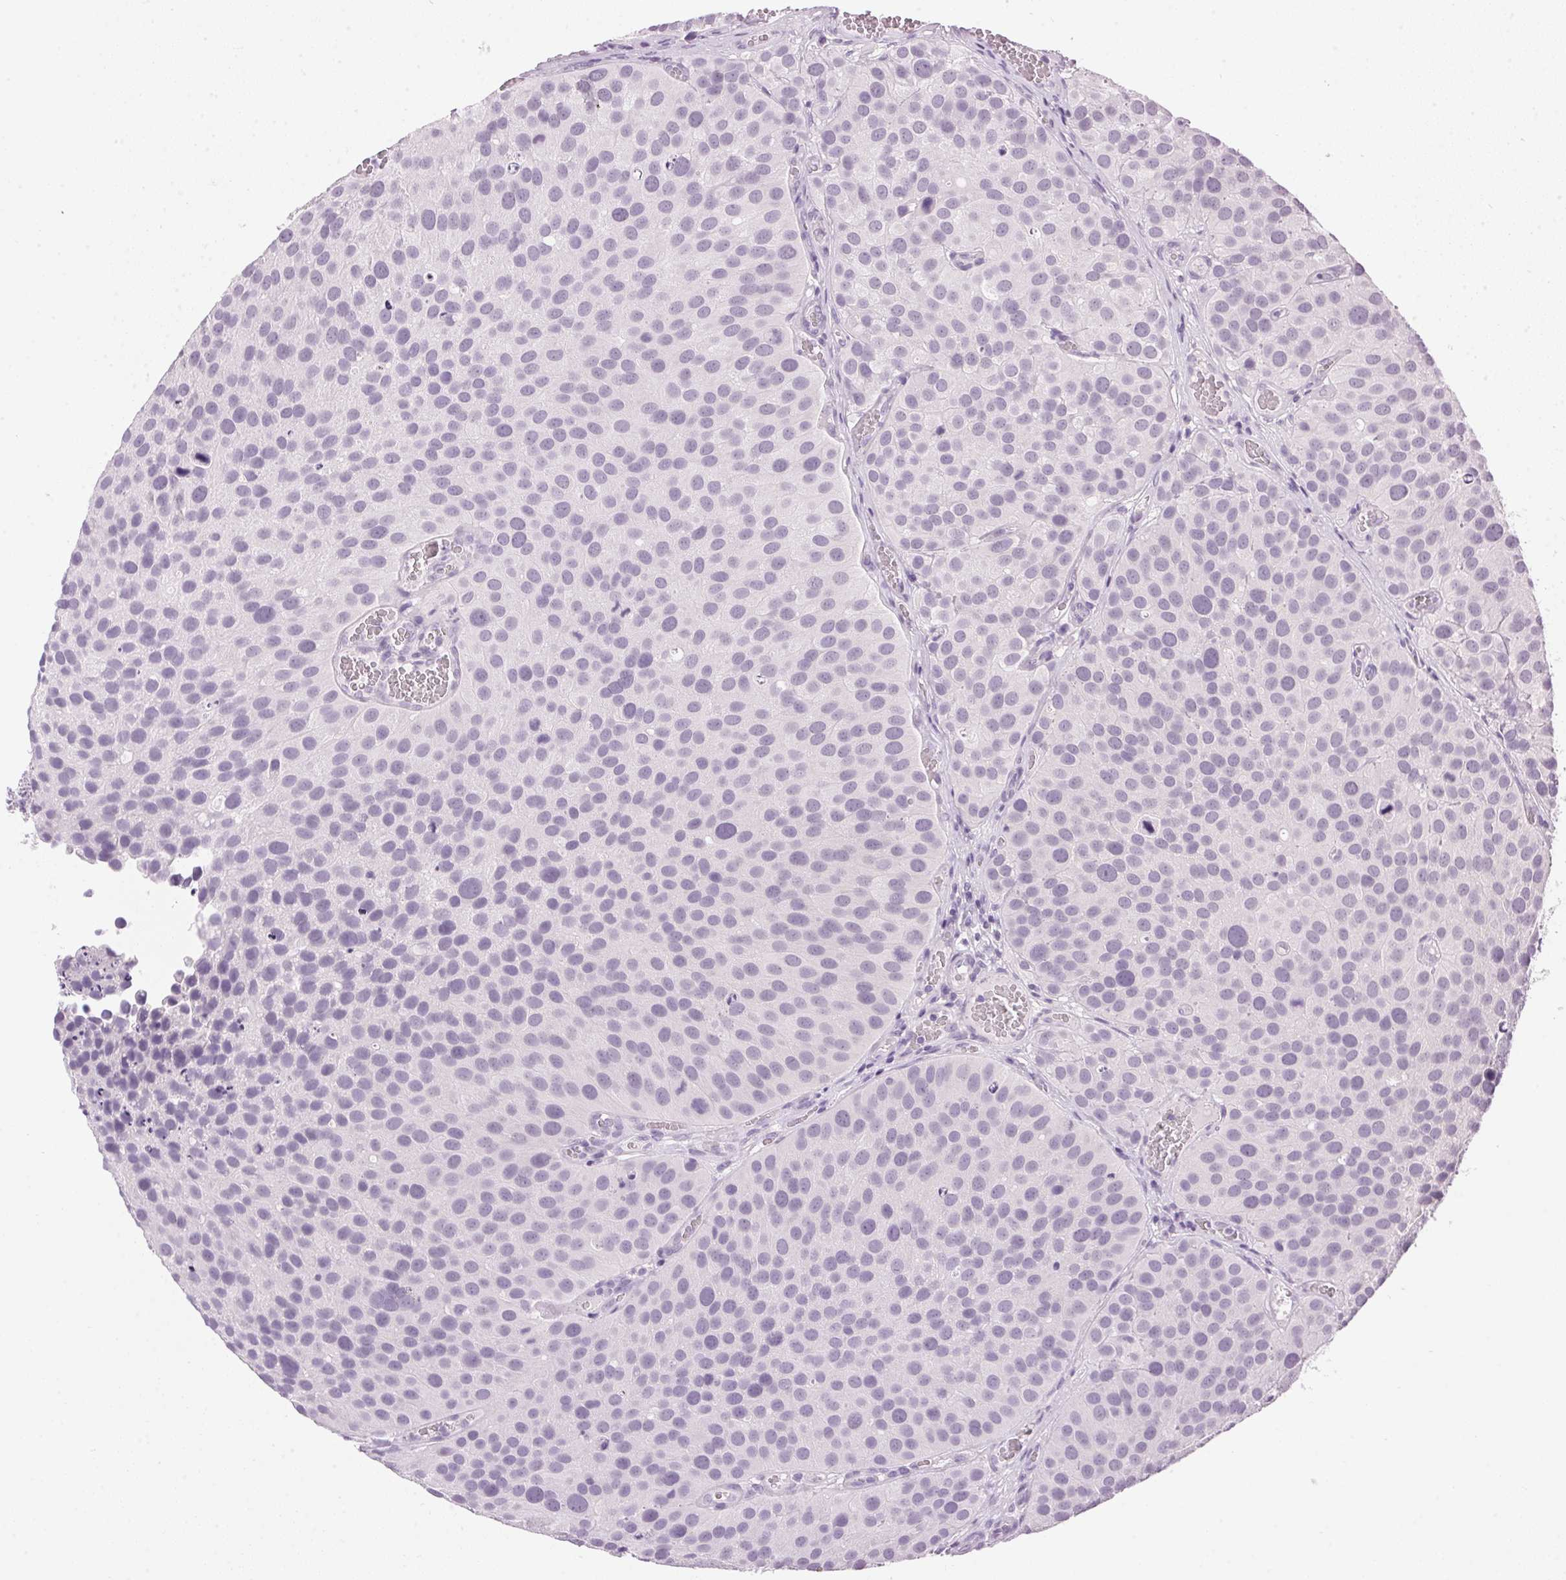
{"staining": {"intensity": "negative", "quantity": "none", "location": "none"}, "tissue": "urothelial cancer", "cell_type": "Tumor cells", "image_type": "cancer", "snomed": [{"axis": "morphology", "description": "Urothelial carcinoma, Low grade"}, {"axis": "topography", "description": "Urinary bladder"}], "caption": "Tumor cells are negative for brown protein staining in low-grade urothelial carcinoma.", "gene": "SP7", "patient": {"sex": "female", "age": 69}}